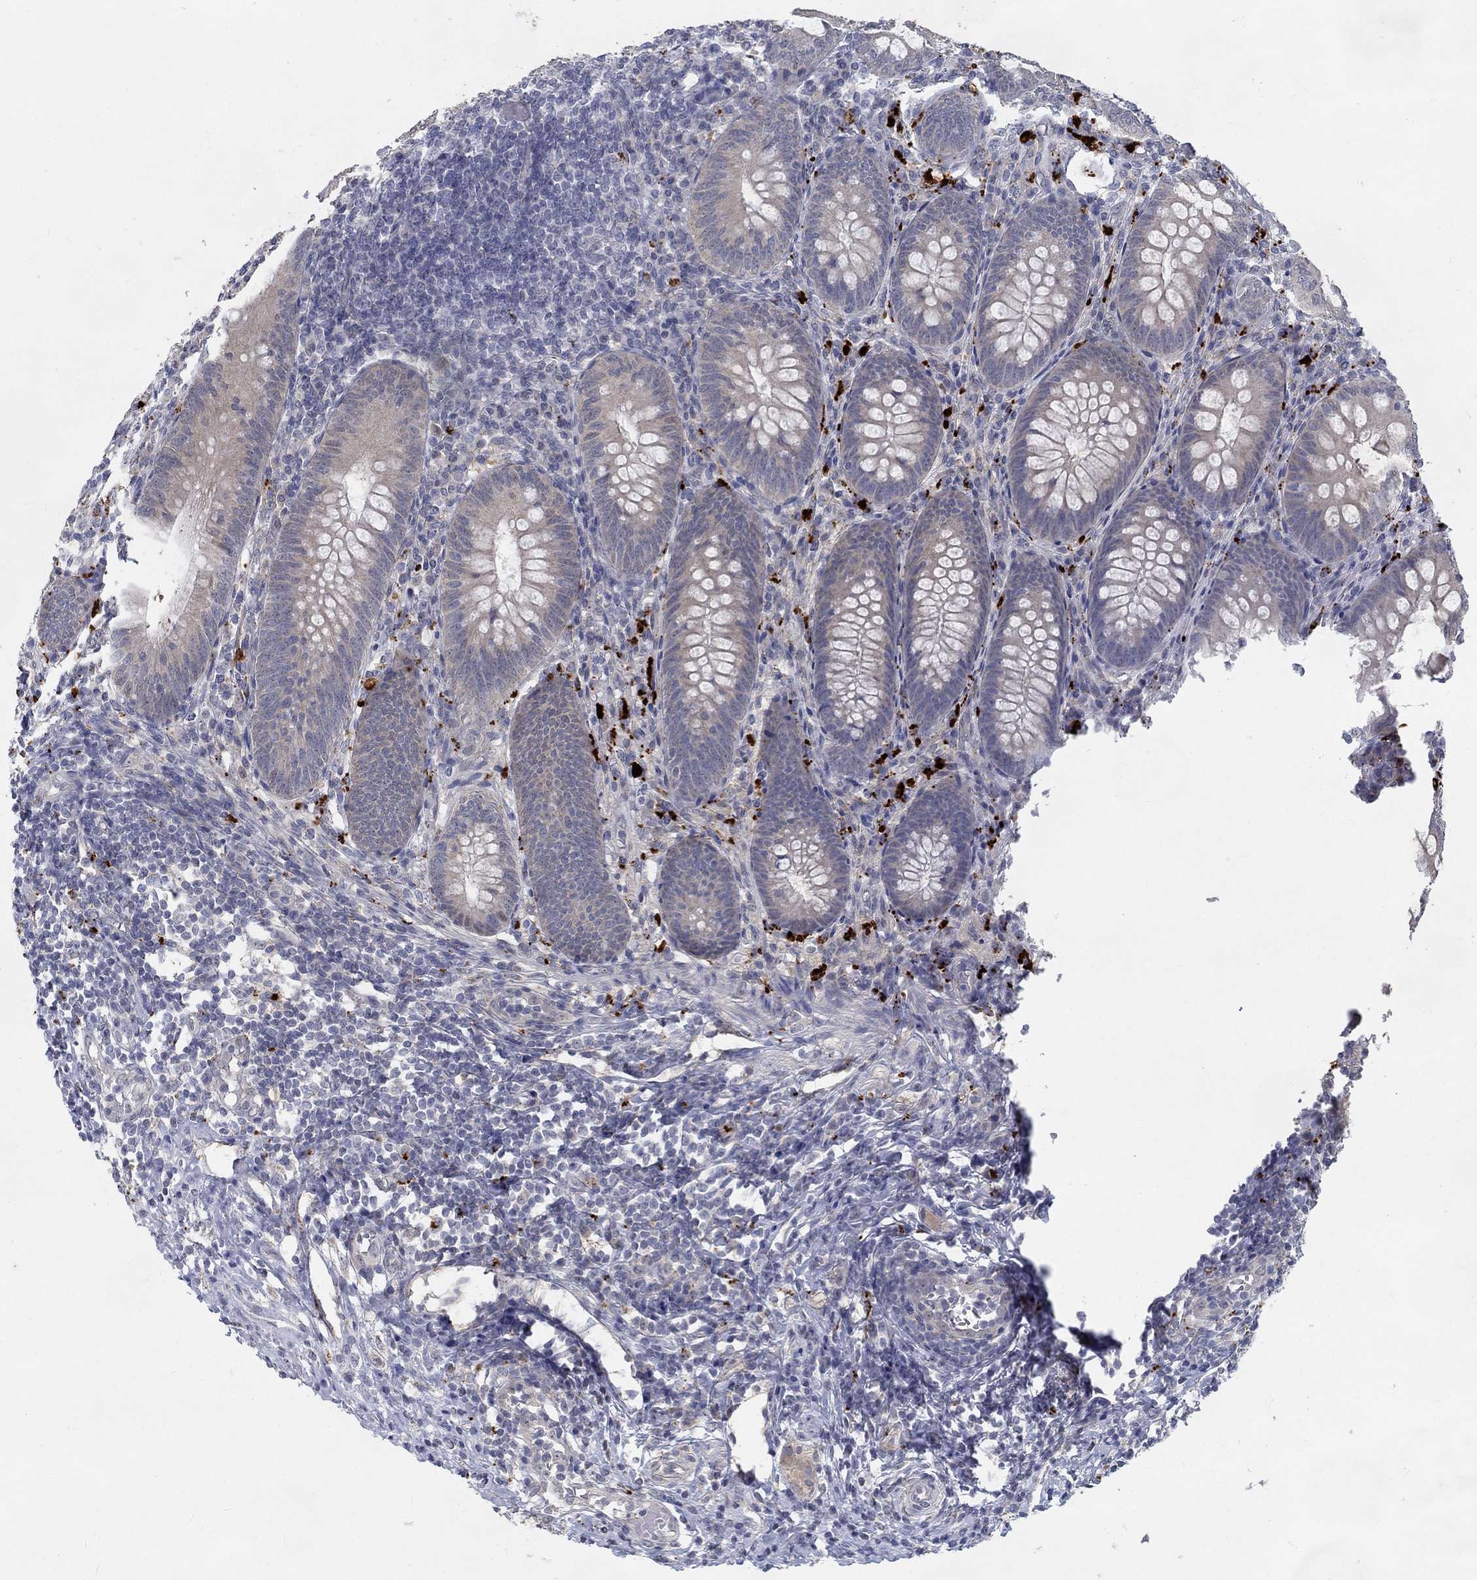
{"staining": {"intensity": "weak", "quantity": "<25%", "location": "cytoplasmic/membranous"}, "tissue": "appendix", "cell_type": "Glandular cells", "image_type": "normal", "snomed": [{"axis": "morphology", "description": "Normal tissue, NOS"}, {"axis": "morphology", "description": "Inflammation, NOS"}, {"axis": "topography", "description": "Appendix"}], "caption": "Micrograph shows no protein expression in glandular cells of normal appendix. (DAB (3,3'-diaminobenzidine) immunohistochemistry (IHC) visualized using brightfield microscopy, high magnification).", "gene": "MTSS2", "patient": {"sex": "male", "age": 16}}